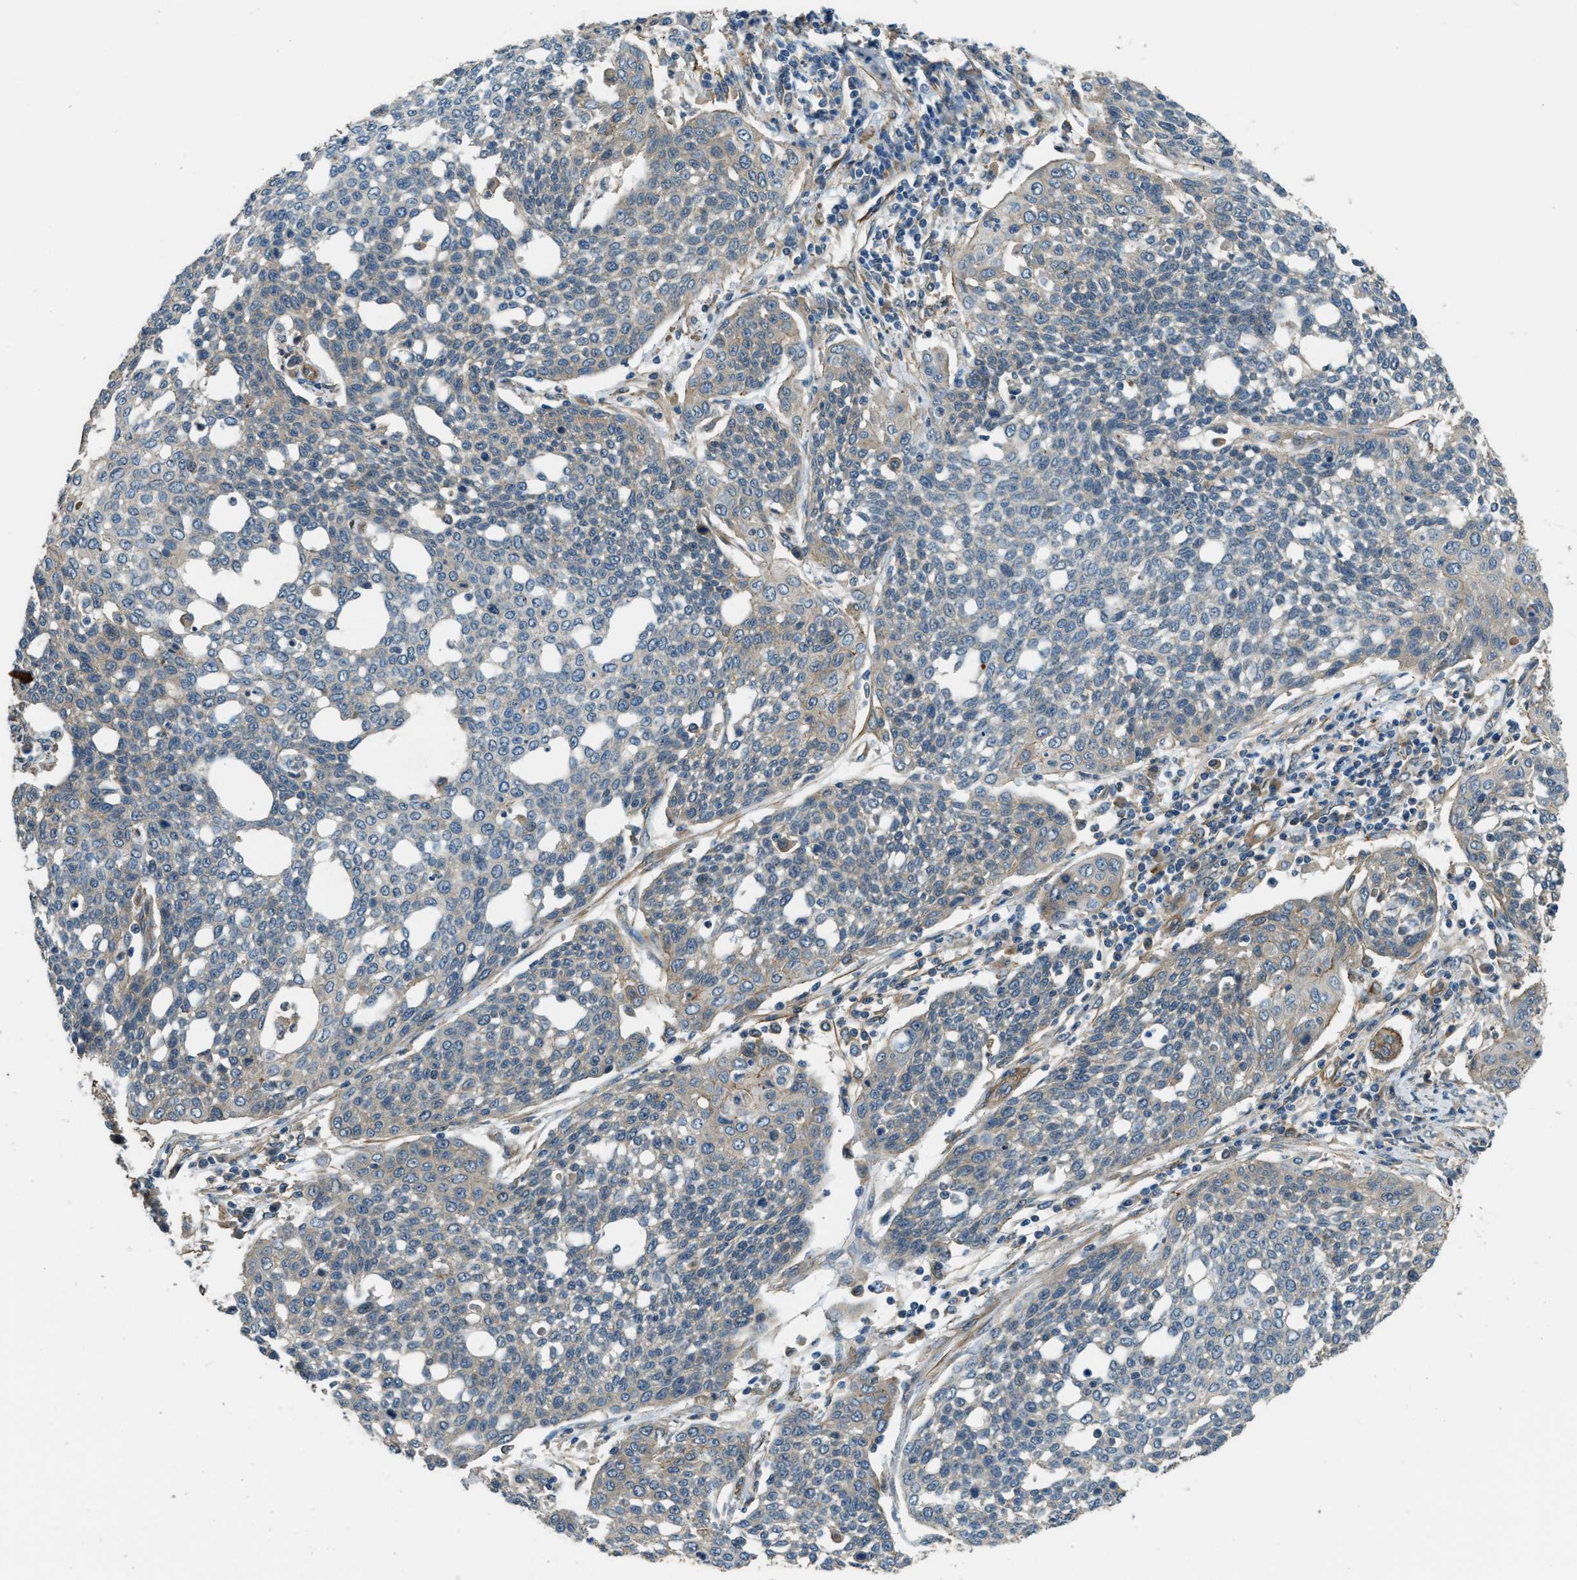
{"staining": {"intensity": "weak", "quantity": "<25%", "location": "cytoplasmic/membranous"}, "tissue": "cervical cancer", "cell_type": "Tumor cells", "image_type": "cancer", "snomed": [{"axis": "morphology", "description": "Squamous cell carcinoma, NOS"}, {"axis": "topography", "description": "Cervix"}], "caption": "There is no significant positivity in tumor cells of squamous cell carcinoma (cervical).", "gene": "CGN", "patient": {"sex": "female", "age": 34}}